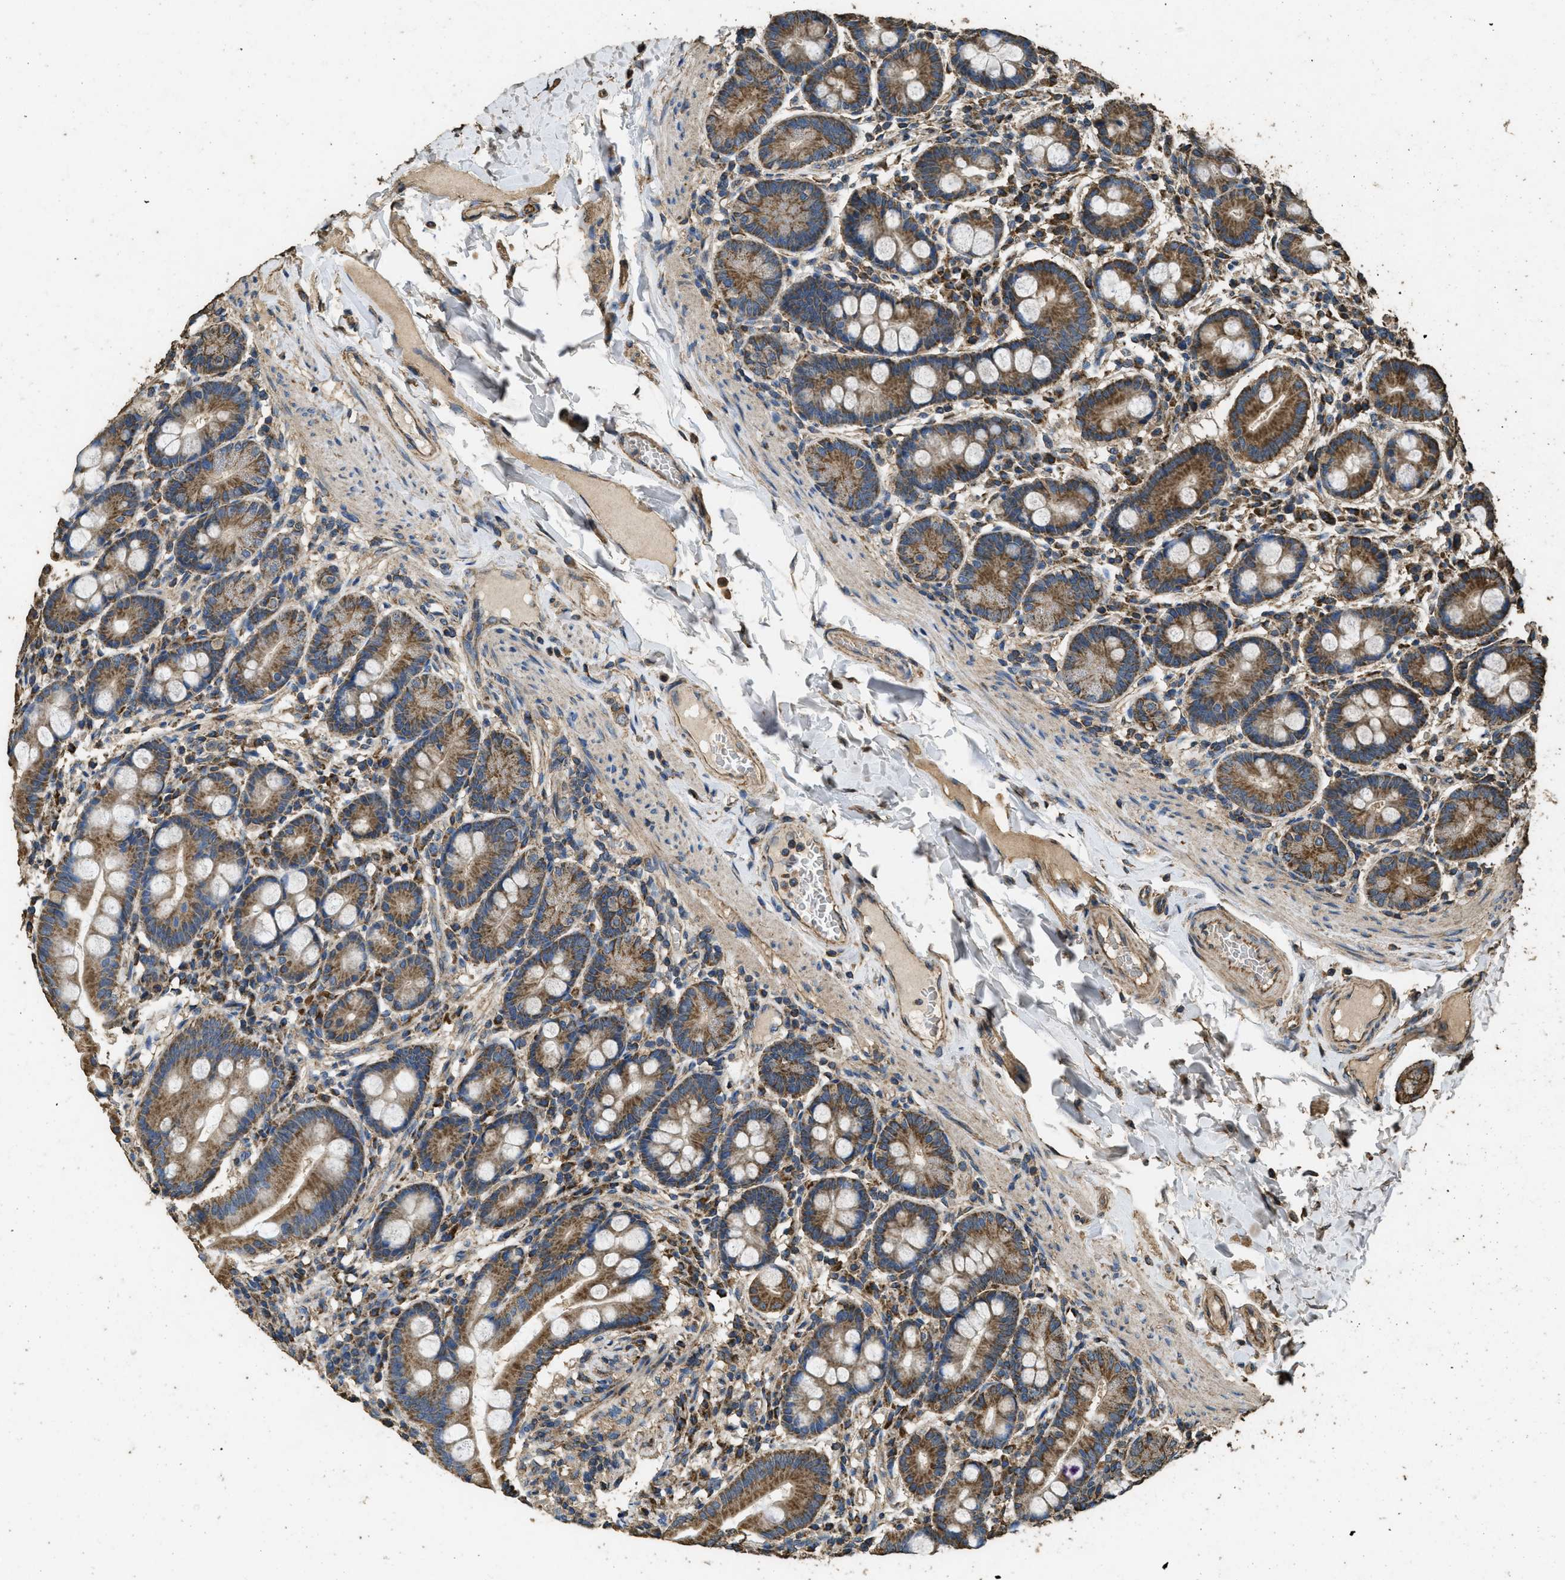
{"staining": {"intensity": "strong", "quantity": ">75%", "location": "cytoplasmic/membranous"}, "tissue": "duodenum", "cell_type": "Glandular cells", "image_type": "normal", "snomed": [{"axis": "morphology", "description": "Normal tissue, NOS"}, {"axis": "topography", "description": "Duodenum"}], "caption": "Strong cytoplasmic/membranous expression is present in about >75% of glandular cells in benign duodenum. Using DAB (3,3'-diaminobenzidine) (brown) and hematoxylin (blue) stains, captured at high magnification using brightfield microscopy.", "gene": "CYRIA", "patient": {"sex": "male", "age": 50}}